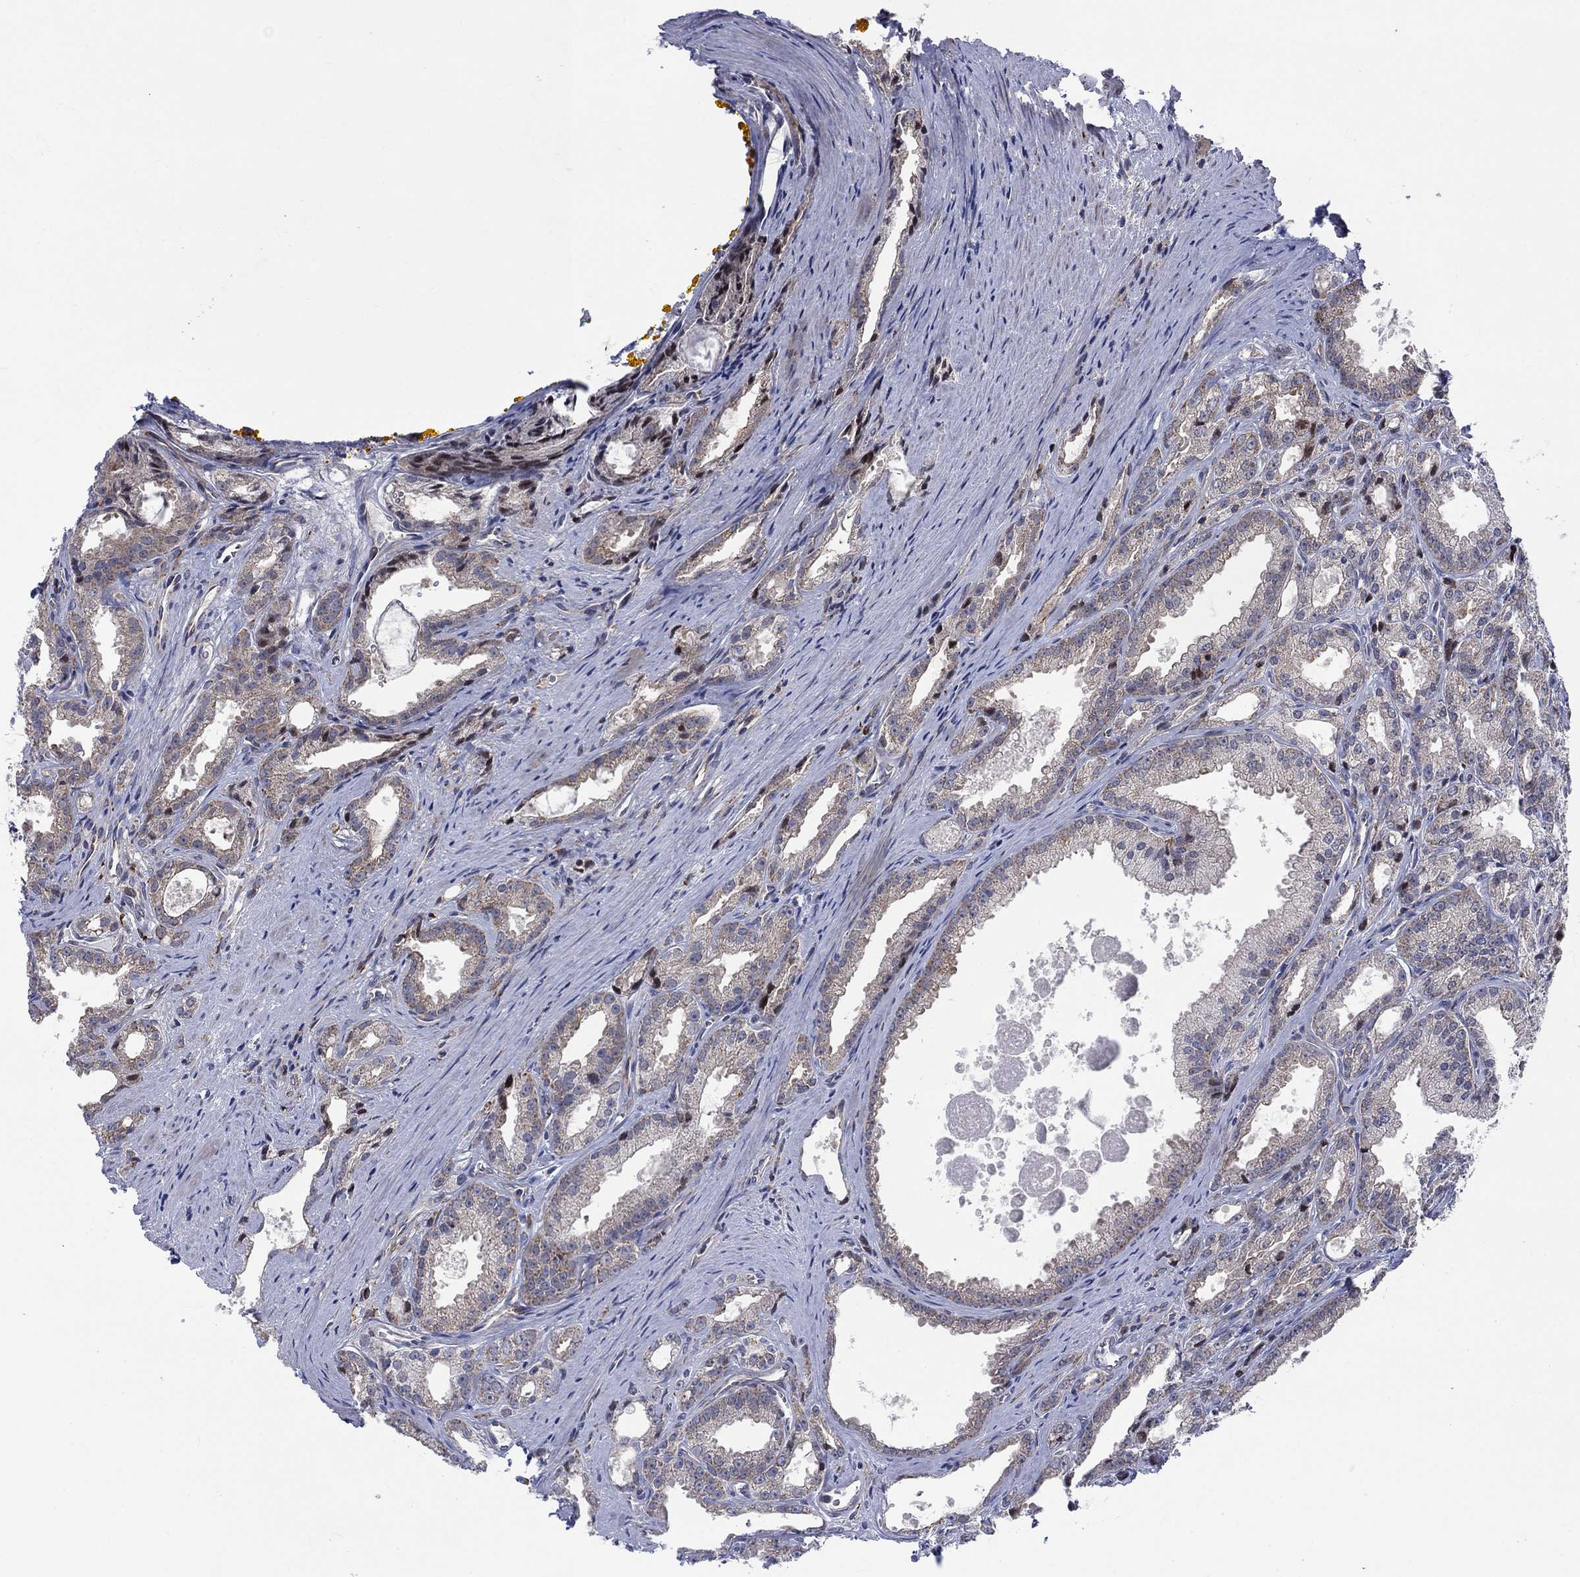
{"staining": {"intensity": "weak", "quantity": "25%-75%", "location": "cytoplasmic/membranous"}, "tissue": "prostate cancer", "cell_type": "Tumor cells", "image_type": "cancer", "snomed": [{"axis": "morphology", "description": "Adenocarcinoma, NOS"}, {"axis": "morphology", "description": "Adenocarcinoma, High grade"}, {"axis": "topography", "description": "Prostate"}], "caption": "IHC of adenocarcinoma (prostate) reveals low levels of weak cytoplasmic/membranous positivity in approximately 25%-75% of tumor cells.", "gene": "SLC35F2", "patient": {"sex": "male", "age": 70}}